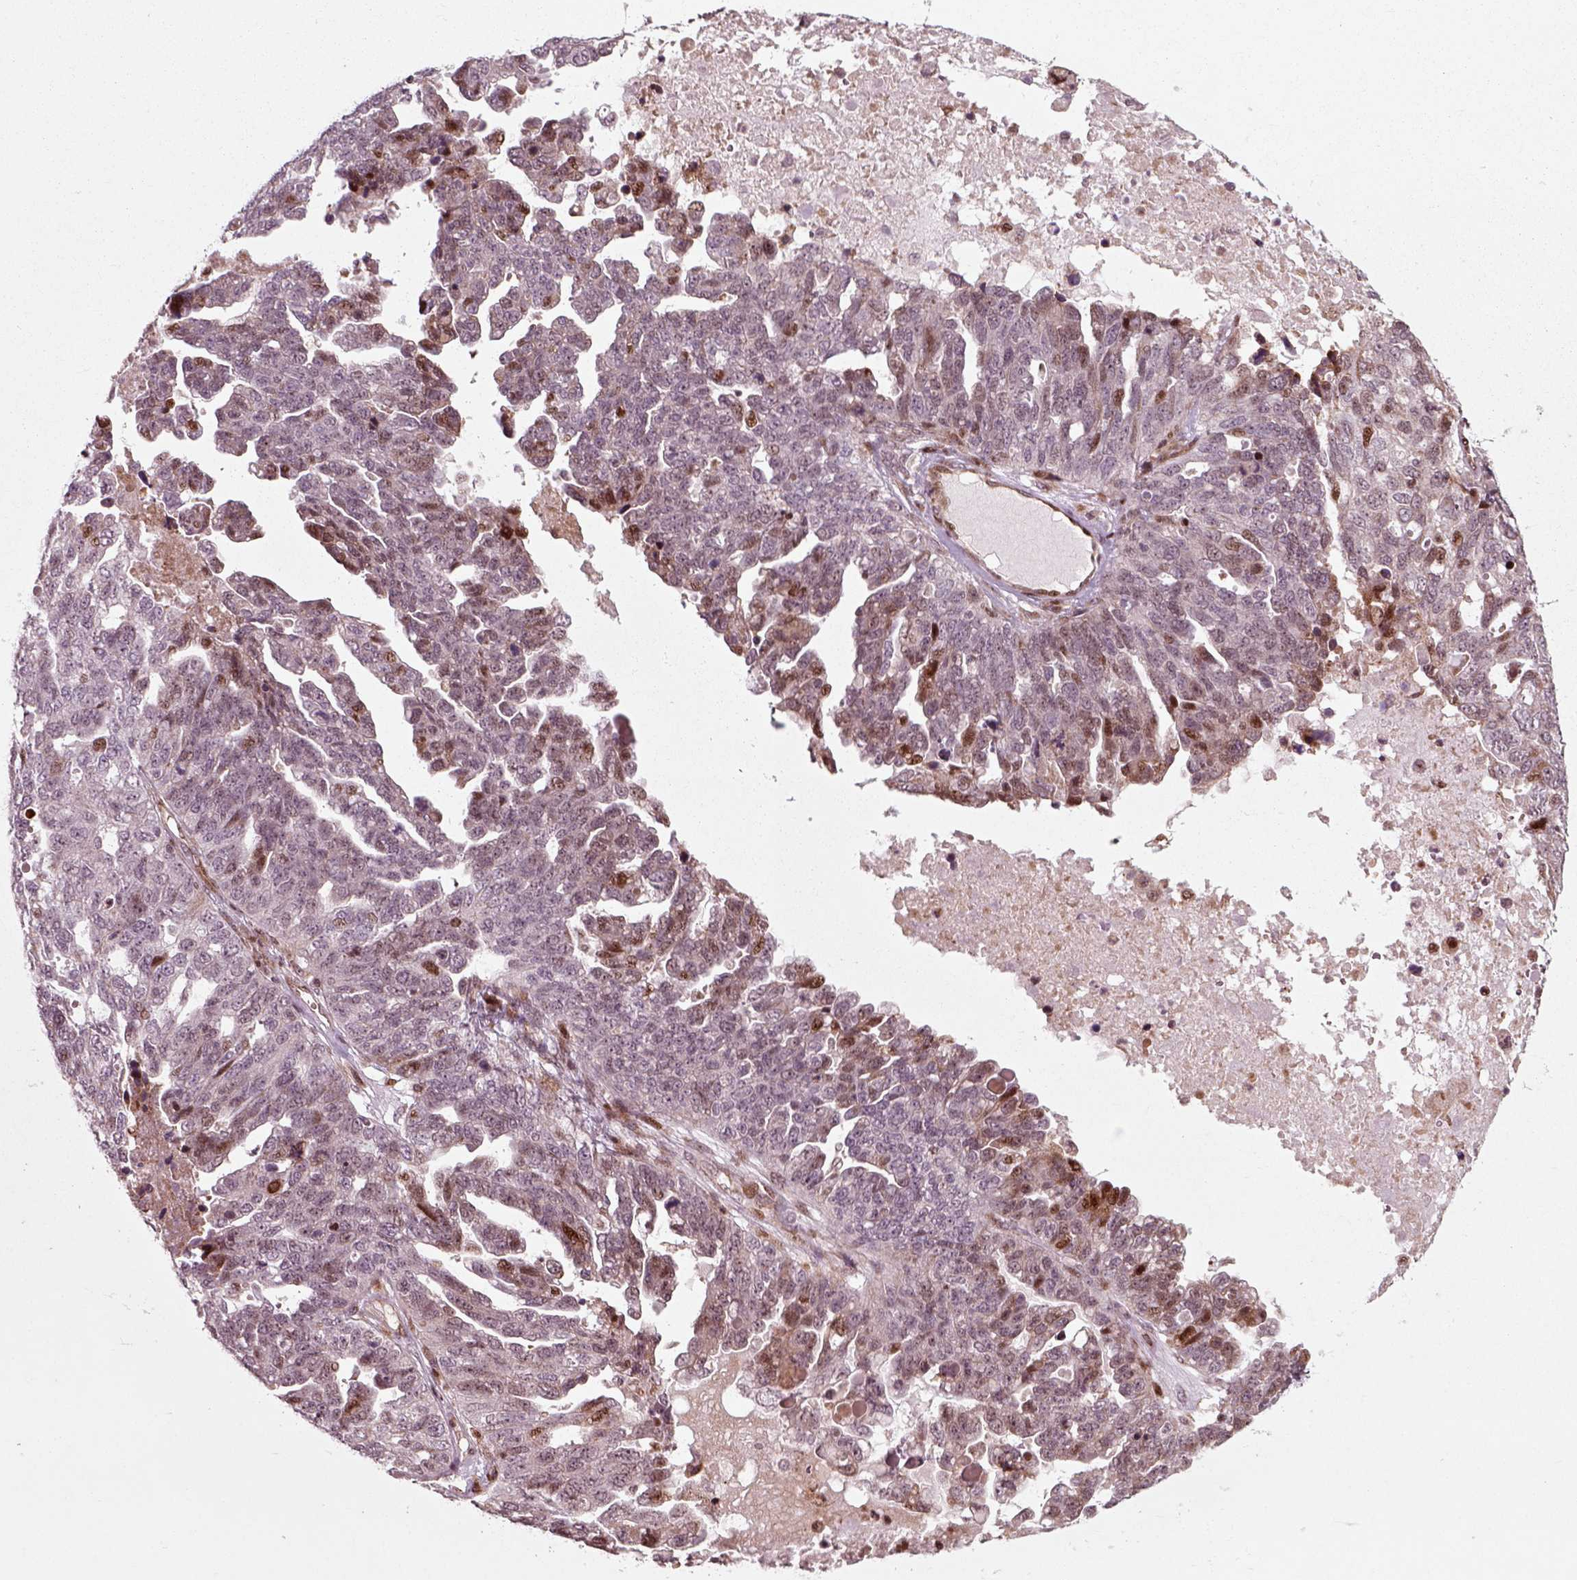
{"staining": {"intensity": "moderate", "quantity": "<25%", "location": "nuclear"}, "tissue": "ovarian cancer", "cell_type": "Tumor cells", "image_type": "cancer", "snomed": [{"axis": "morphology", "description": "Cystadenocarcinoma, serous, NOS"}, {"axis": "topography", "description": "Ovary"}], "caption": "This image demonstrates ovarian serous cystadenocarcinoma stained with immunohistochemistry to label a protein in brown. The nuclear of tumor cells show moderate positivity for the protein. Nuclei are counter-stained blue.", "gene": "CDC14A", "patient": {"sex": "female", "age": 71}}